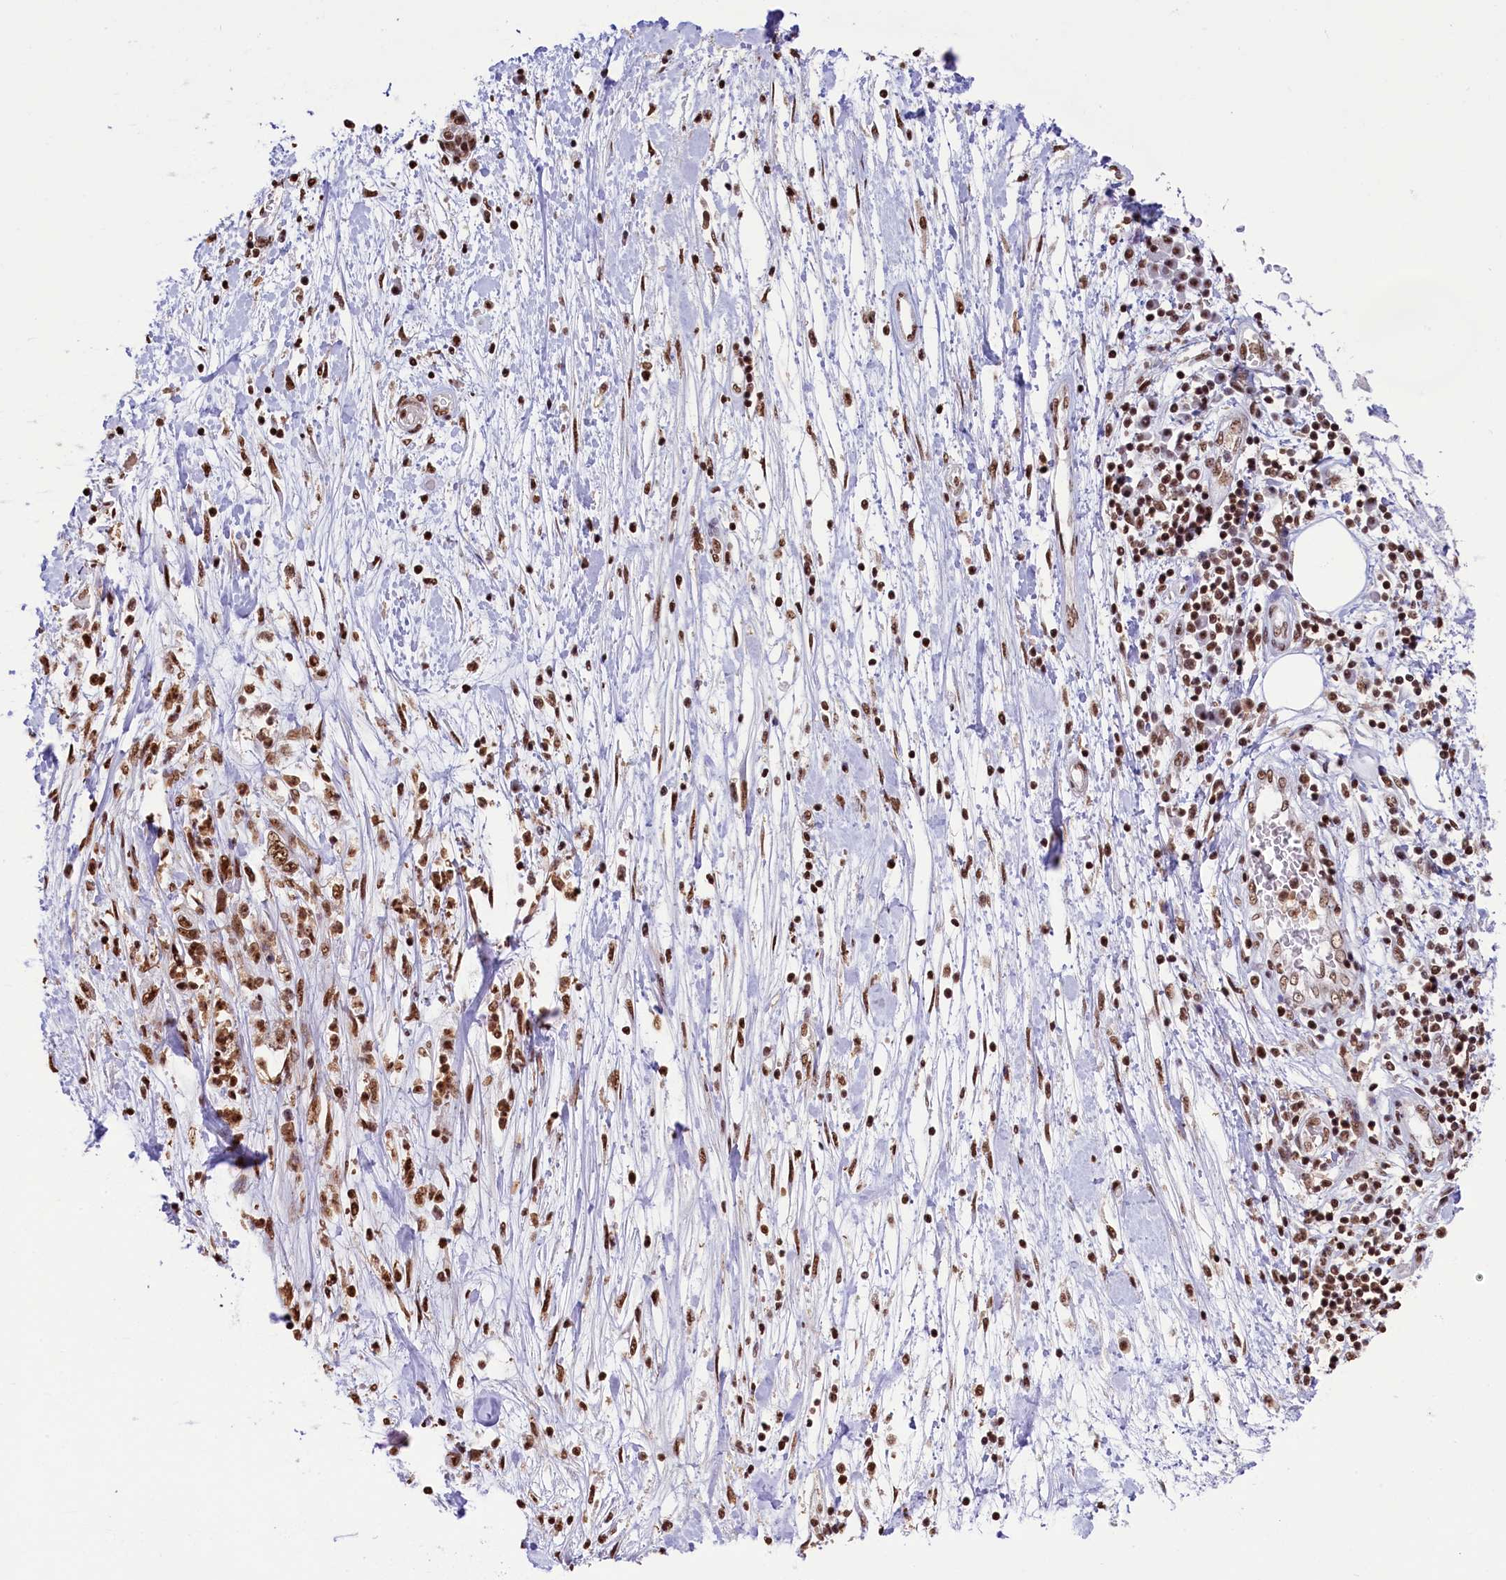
{"staining": {"intensity": "strong", "quantity": ">75%", "location": "nuclear"}, "tissue": "pancreatic cancer", "cell_type": "Tumor cells", "image_type": "cancer", "snomed": [{"axis": "morphology", "description": "Adenocarcinoma, NOS"}, {"axis": "topography", "description": "Pancreas"}], "caption": "A high amount of strong nuclear positivity is identified in about >75% of tumor cells in pancreatic adenocarcinoma tissue.", "gene": "SNRPD2", "patient": {"sex": "female", "age": 73}}